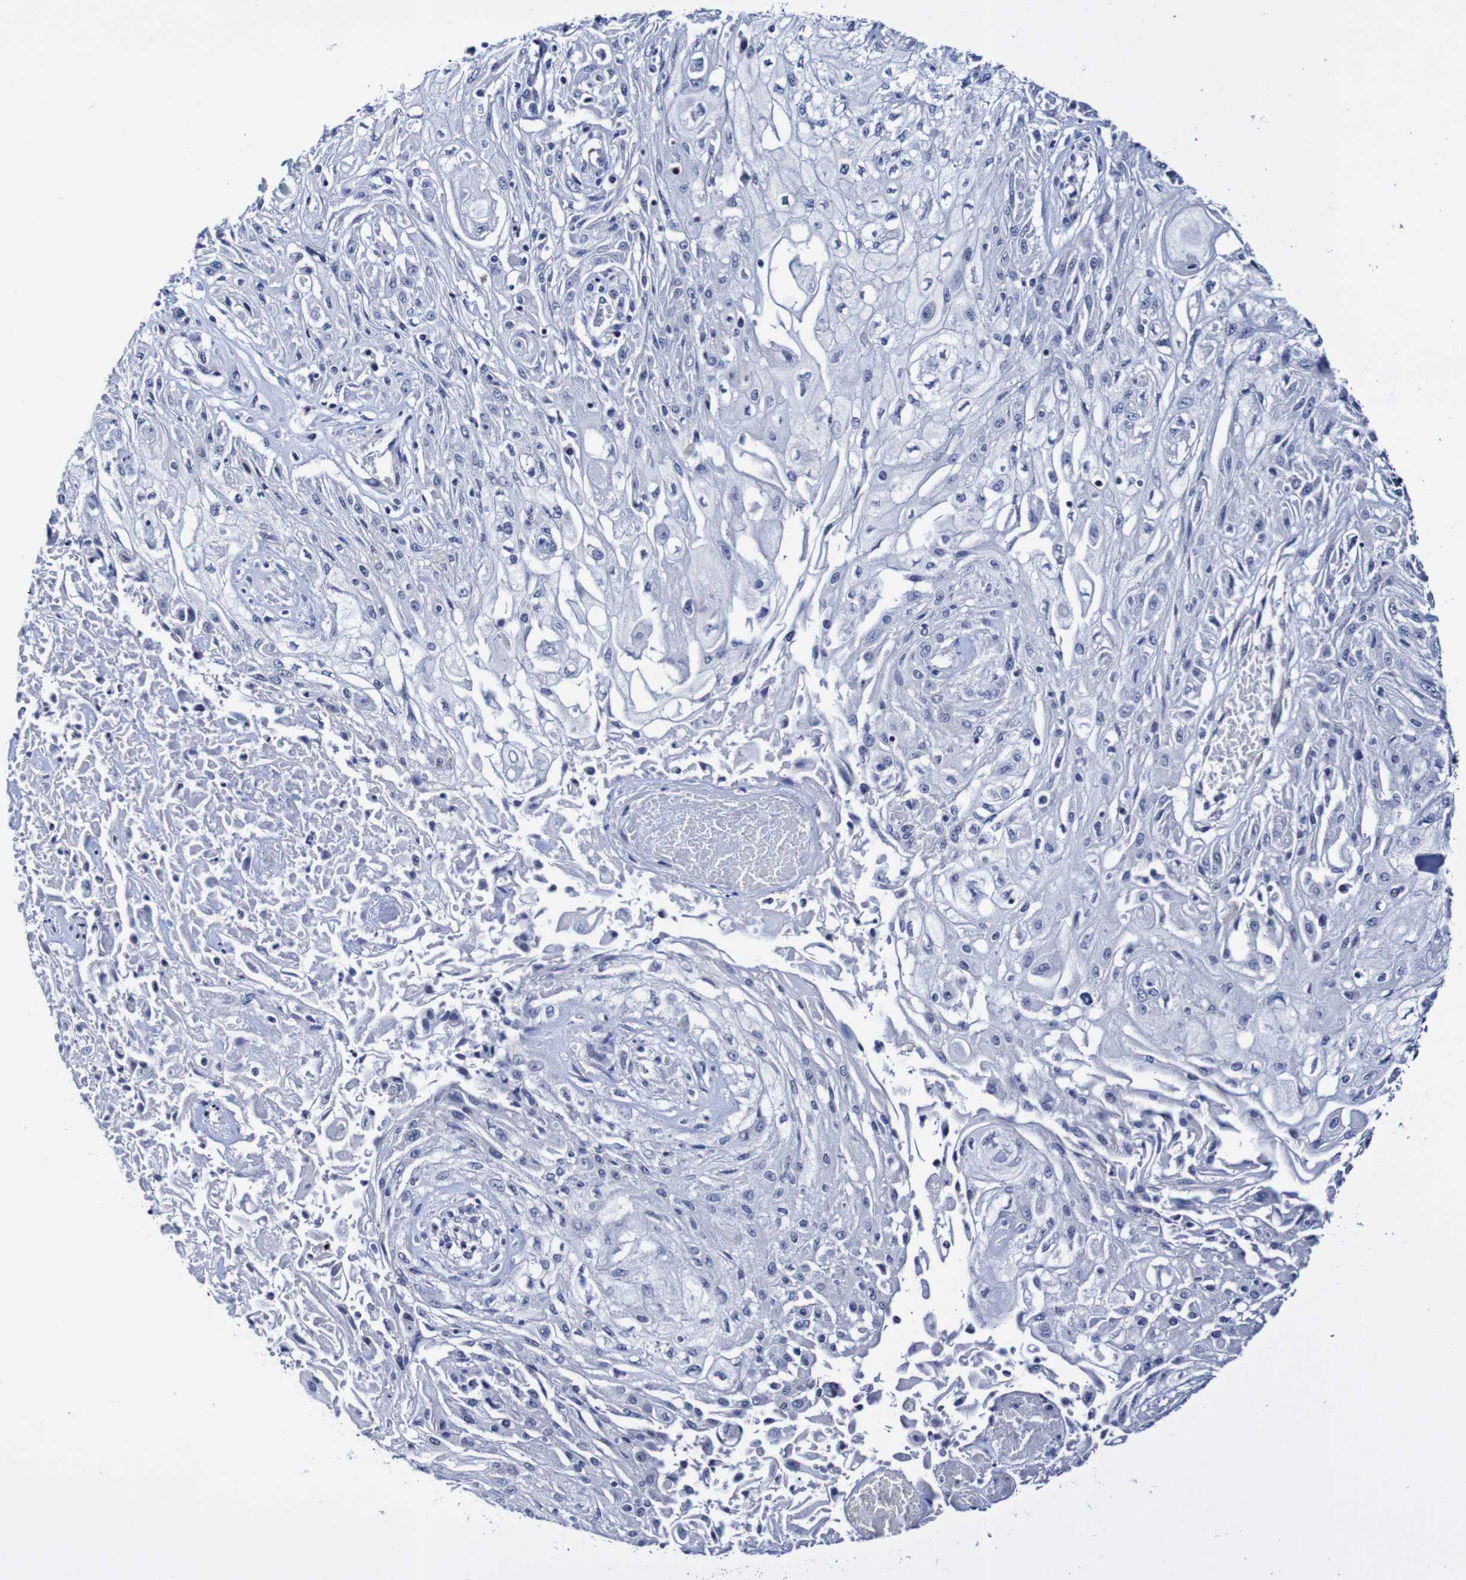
{"staining": {"intensity": "negative", "quantity": "none", "location": "none"}, "tissue": "skin cancer", "cell_type": "Tumor cells", "image_type": "cancer", "snomed": [{"axis": "morphology", "description": "Squamous cell carcinoma, NOS"}, {"axis": "topography", "description": "Skin"}], "caption": "High power microscopy image of an immunohistochemistry histopathology image of skin cancer, revealing no significant positivity in tumor cells. (Brightfield microscopy of DAB immunohistochemistry (IHC) at high magnification).", "gene": "ACVR1C", "patient": {"sex": "male", "age": 75}}